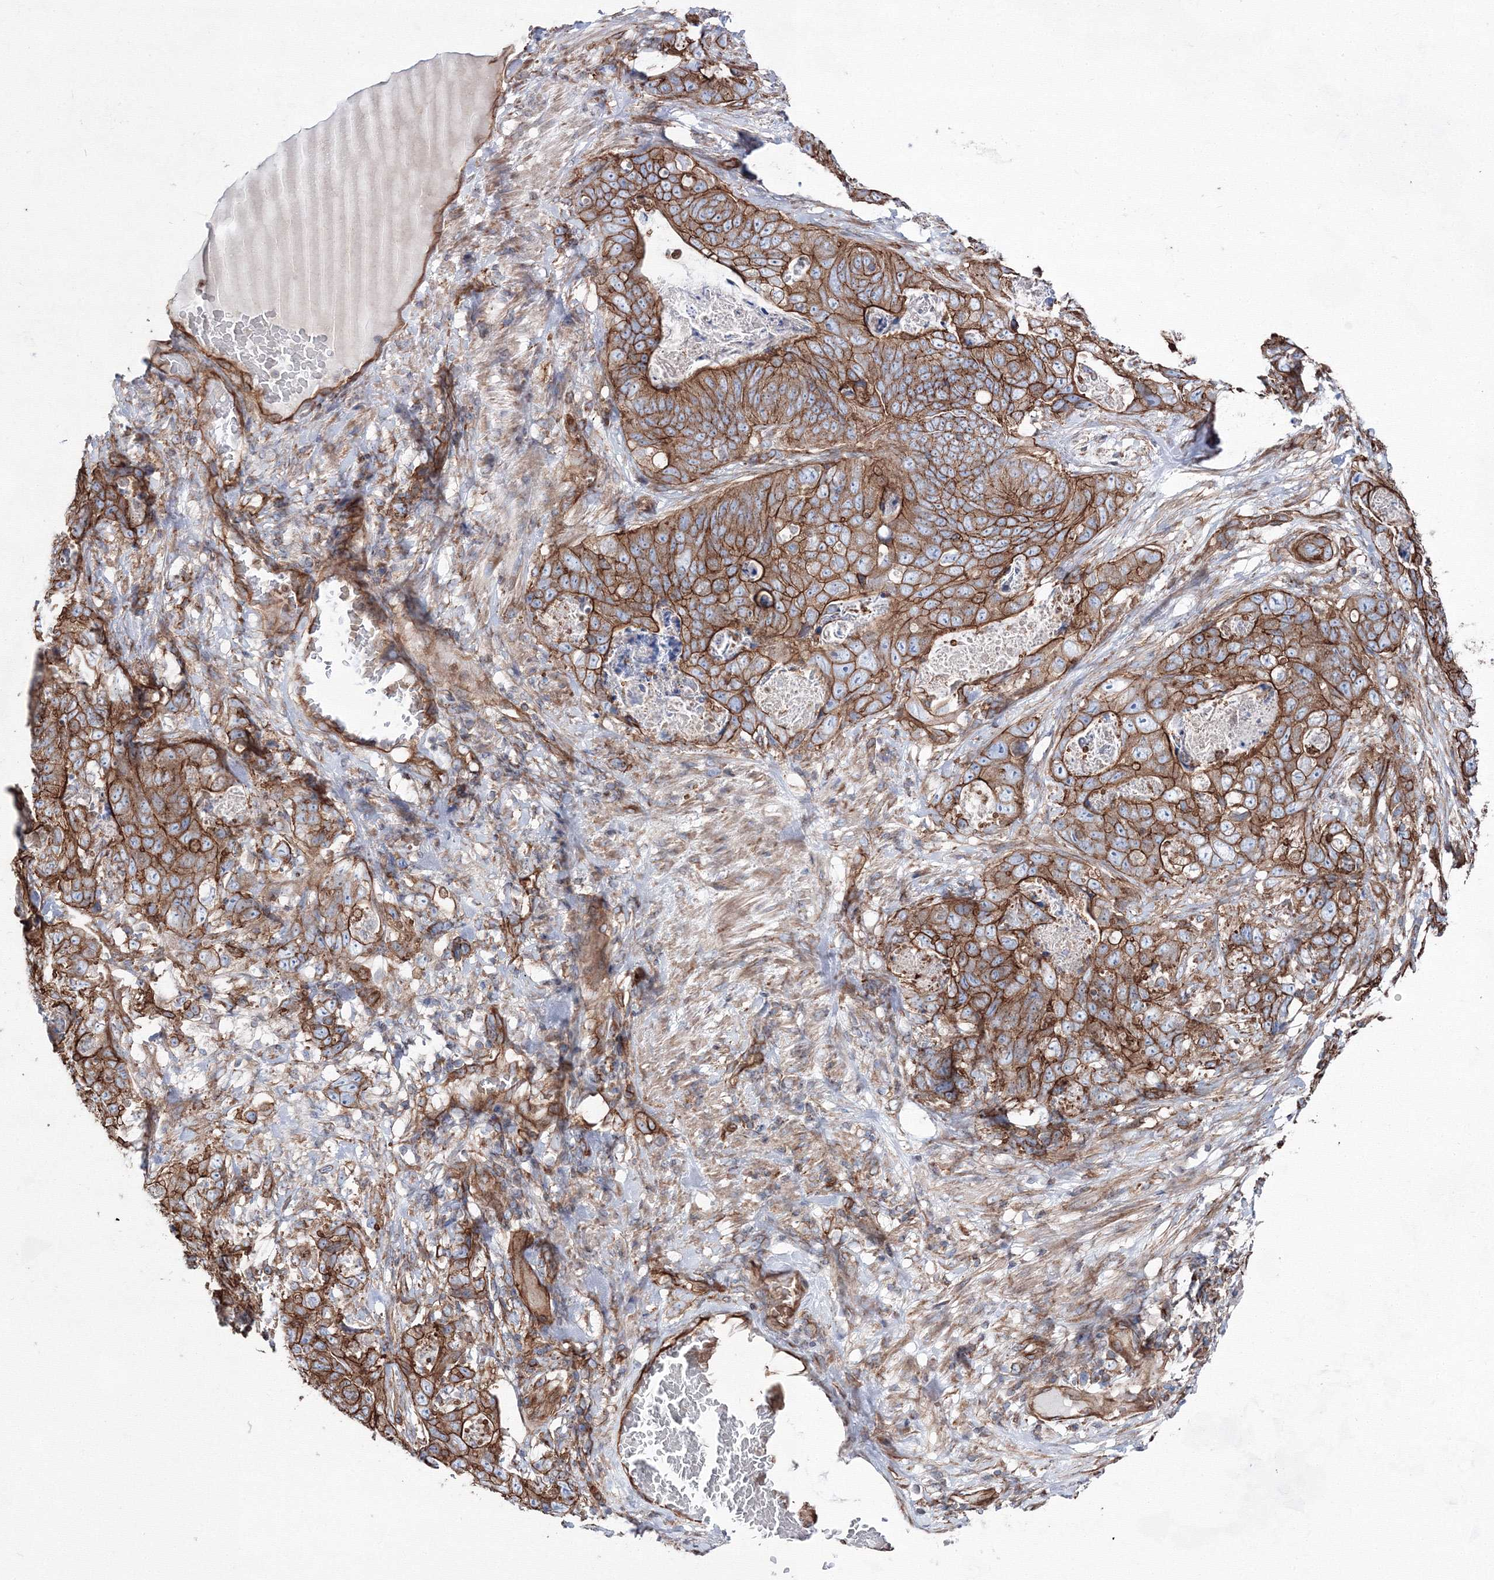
{"staining": {"intensity": "strong", "quantity": ">75%", "location": "cytoplasmic/membranous"}, "tissue": "stomach cancer", "cell_type": "Tumor cells", "image_type": "cancer", "snomed": [{"axis": "morphology", "description": "Normal tissue, NOS"}, {"axis": "morphology", "description": "Adenocarcinoma, NOS"}, {"axis": "topography", "description": "Stomach"}], "caption": "This is a histology image of immunohistochemistry staining of stomach cancer (adenocarcinoma), which shows strong positivity in the cytoplasmic/membranous of tumor cells.", "gene": "ANKRD37", "patient": {"sex": "female", "age": 89}}